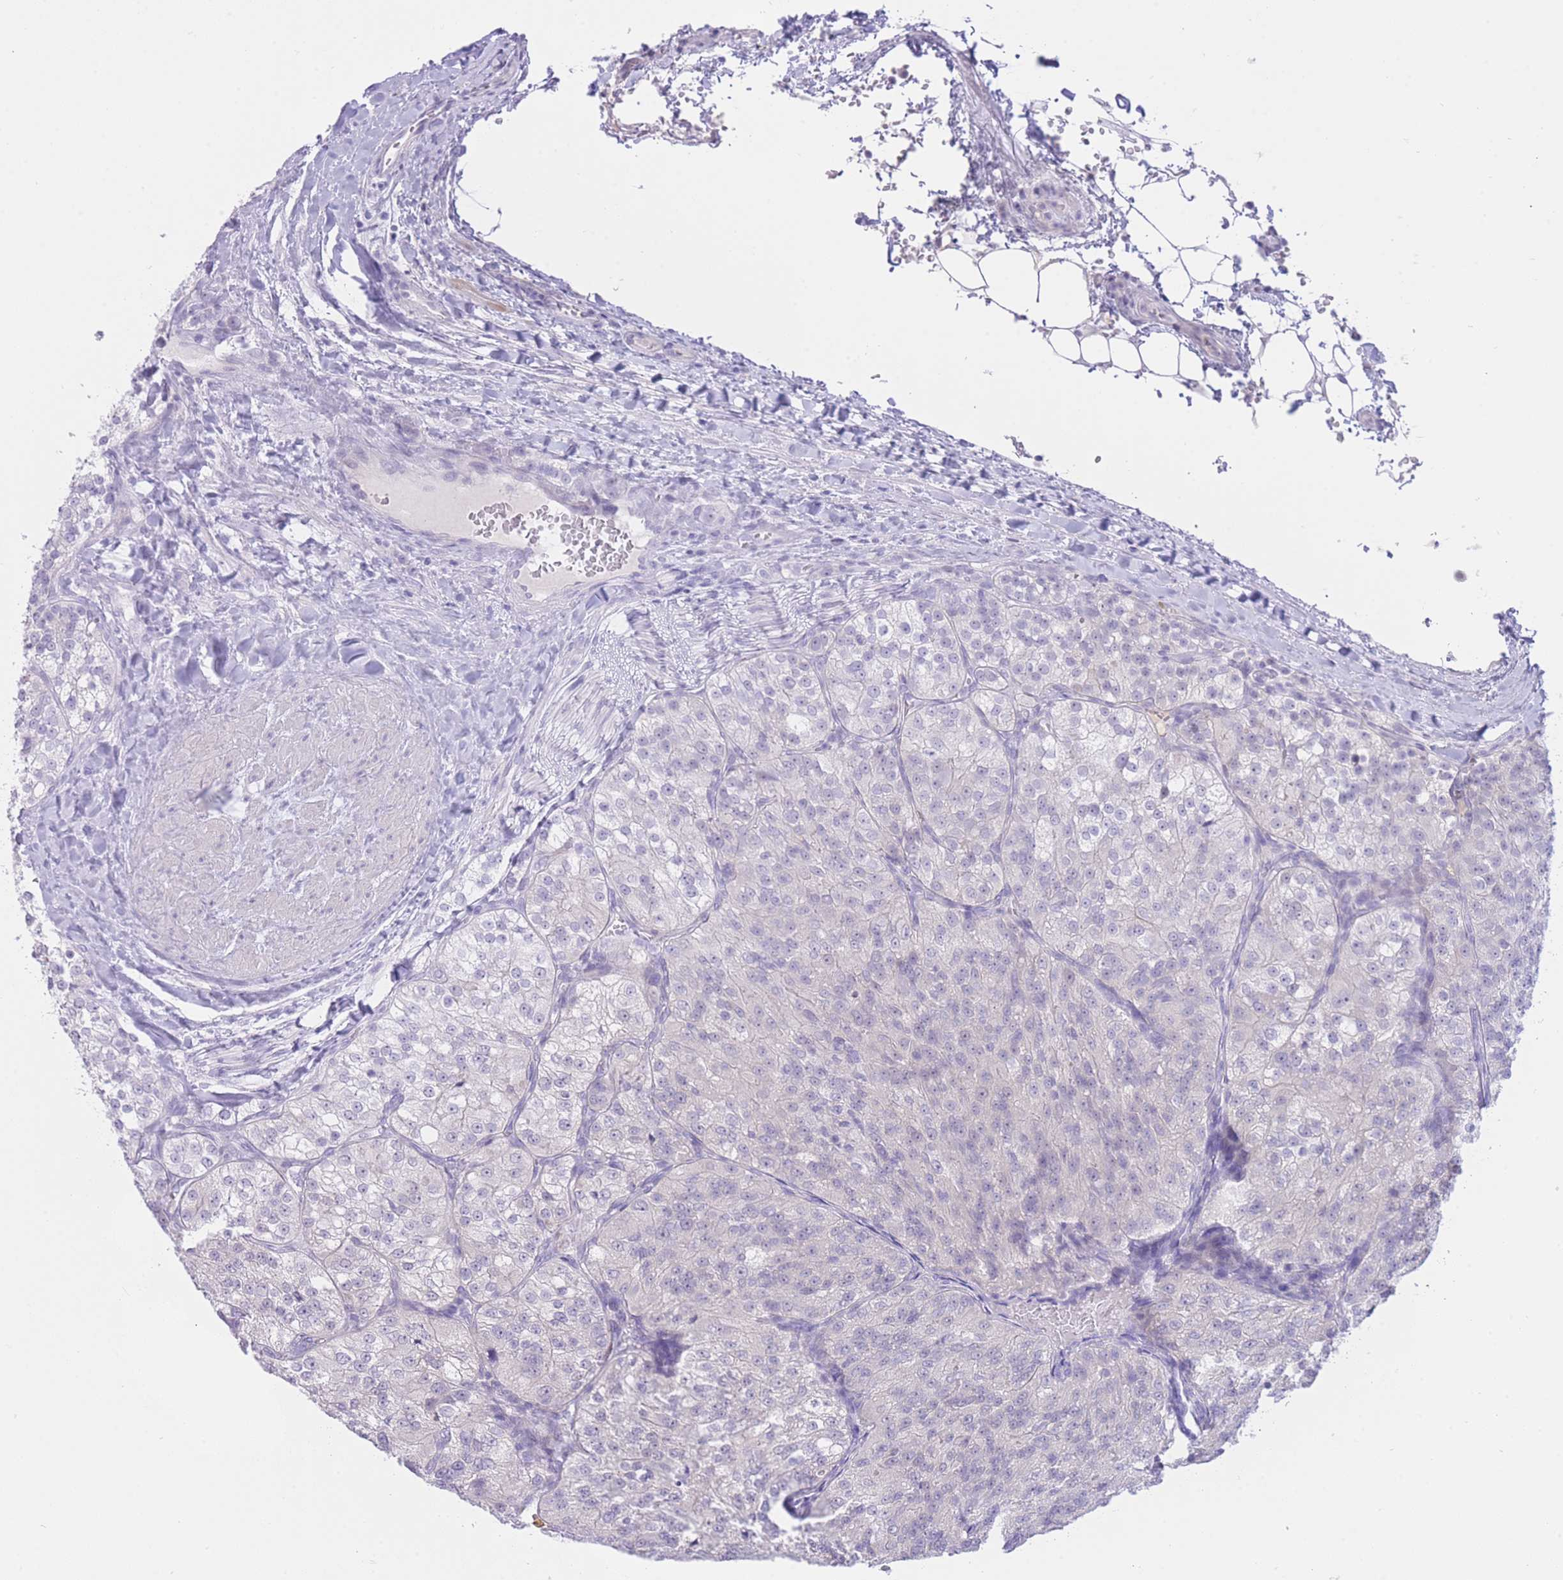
{"staining": {"intensity": "negative", "quantity": "none", "location": "none"}, "tissue": "renal cancer", "cell_type": "Tumor cells", "image_type": "cancer", "snomed": [{"axis": "morphology", "description": "Adenocarcinoma, NOS"}, {"axis": "topography", "description": "Kidney"}], "caption": "DAB immunohistochemical staining of renal adenocarcinoma exhibits no significant positivity in tumor cells.", "gene": "ZNF212", "patient": {"sex": "female", "age": 63}}